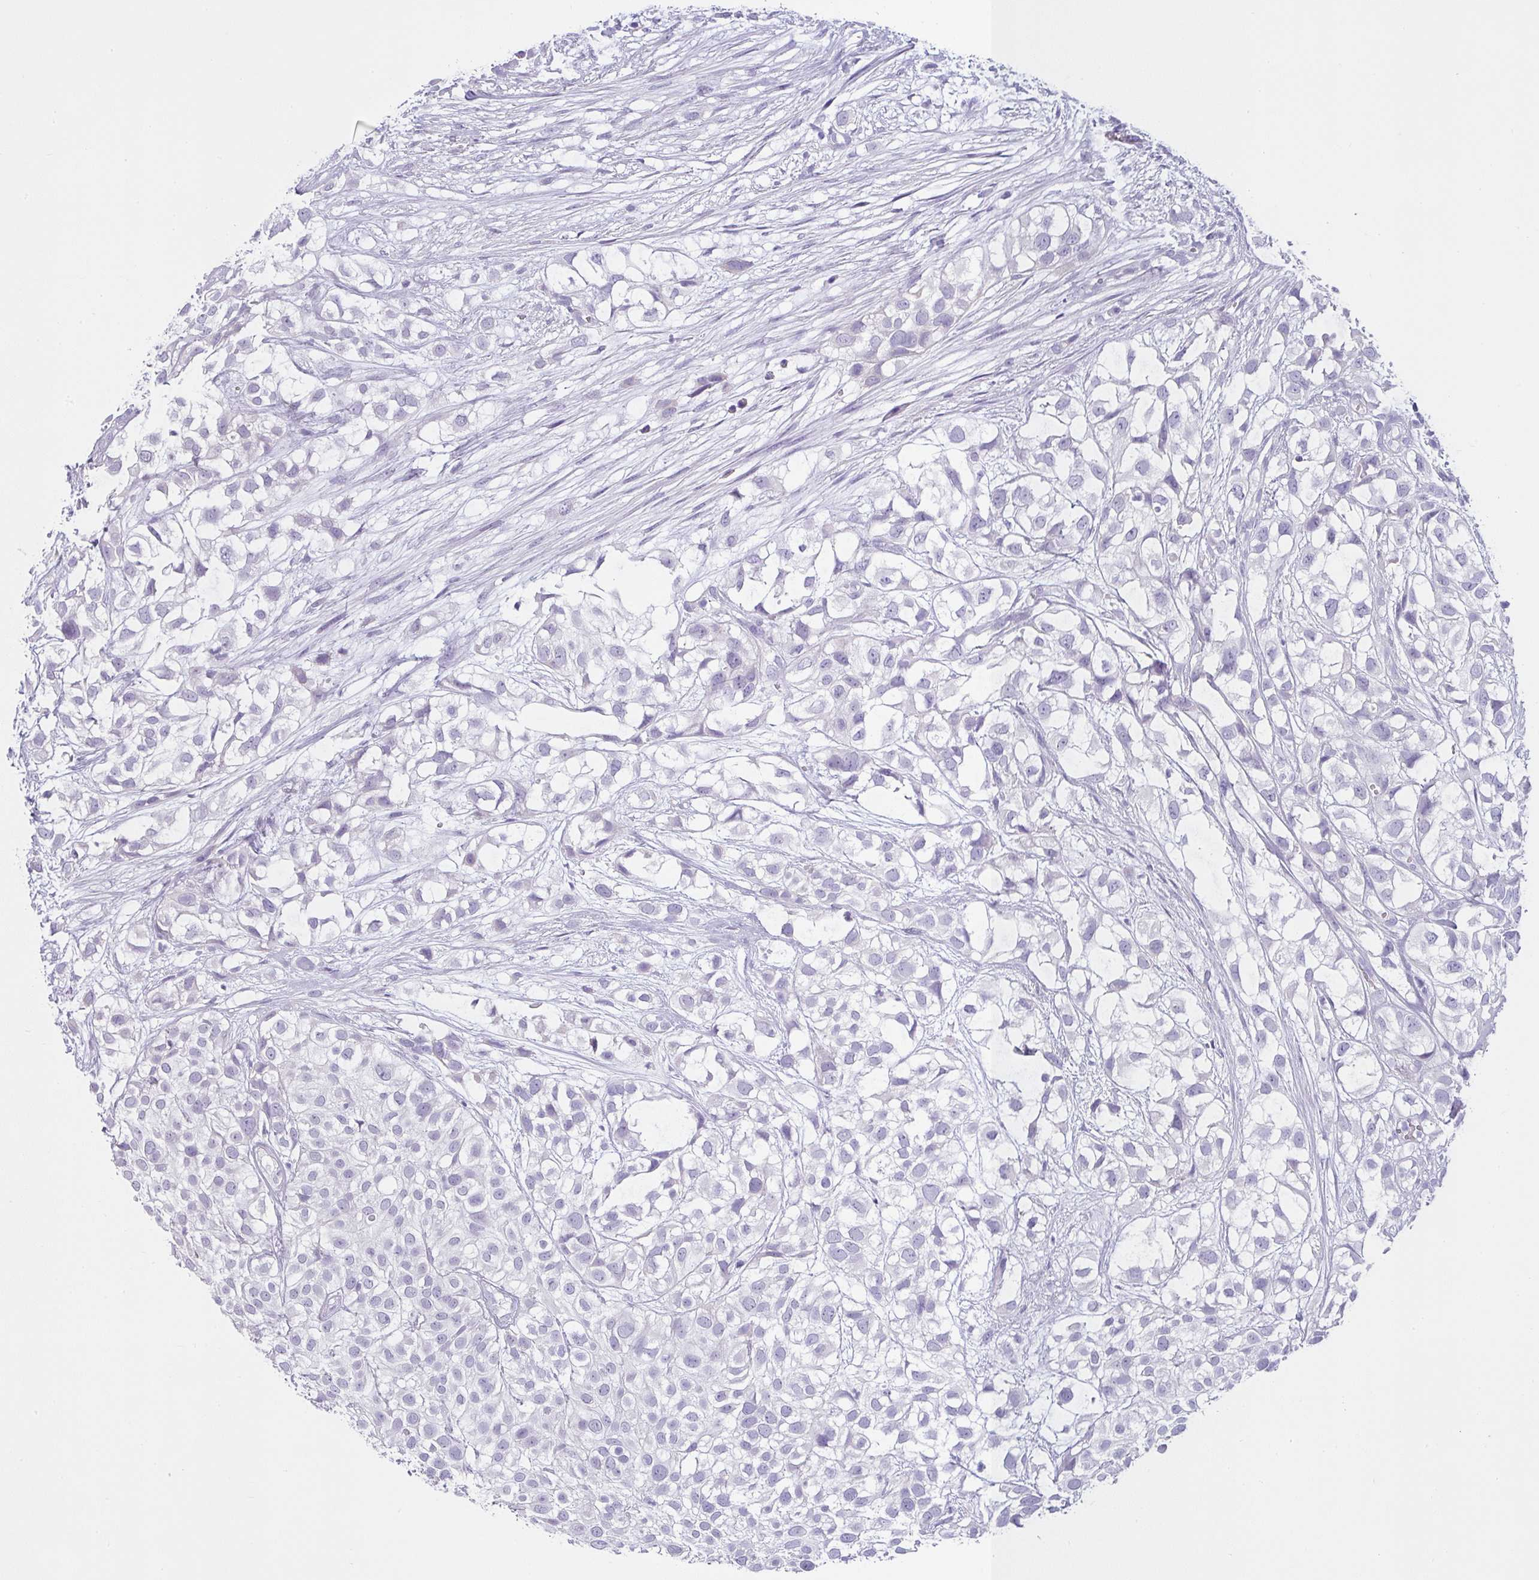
{"staining": {"intensity": "negative", "quantity": "none", "location": "none"}, "tissue": "urothelial cancer", "cell_type": "Tumor cells", "image_type": "cancer", "snomed": [{"axis": "morphology", "description": "Urothelial carcinoma, High grade"}, {"axis": "topography", "description": "Urinary bladder"}], "caption": "Human urothelial cancer stained for a protein using immunohistochemistry reveals no positivity in tumor cells.", "gene": "VCY1B", "patient": {"sex": "male", "age": 56}}